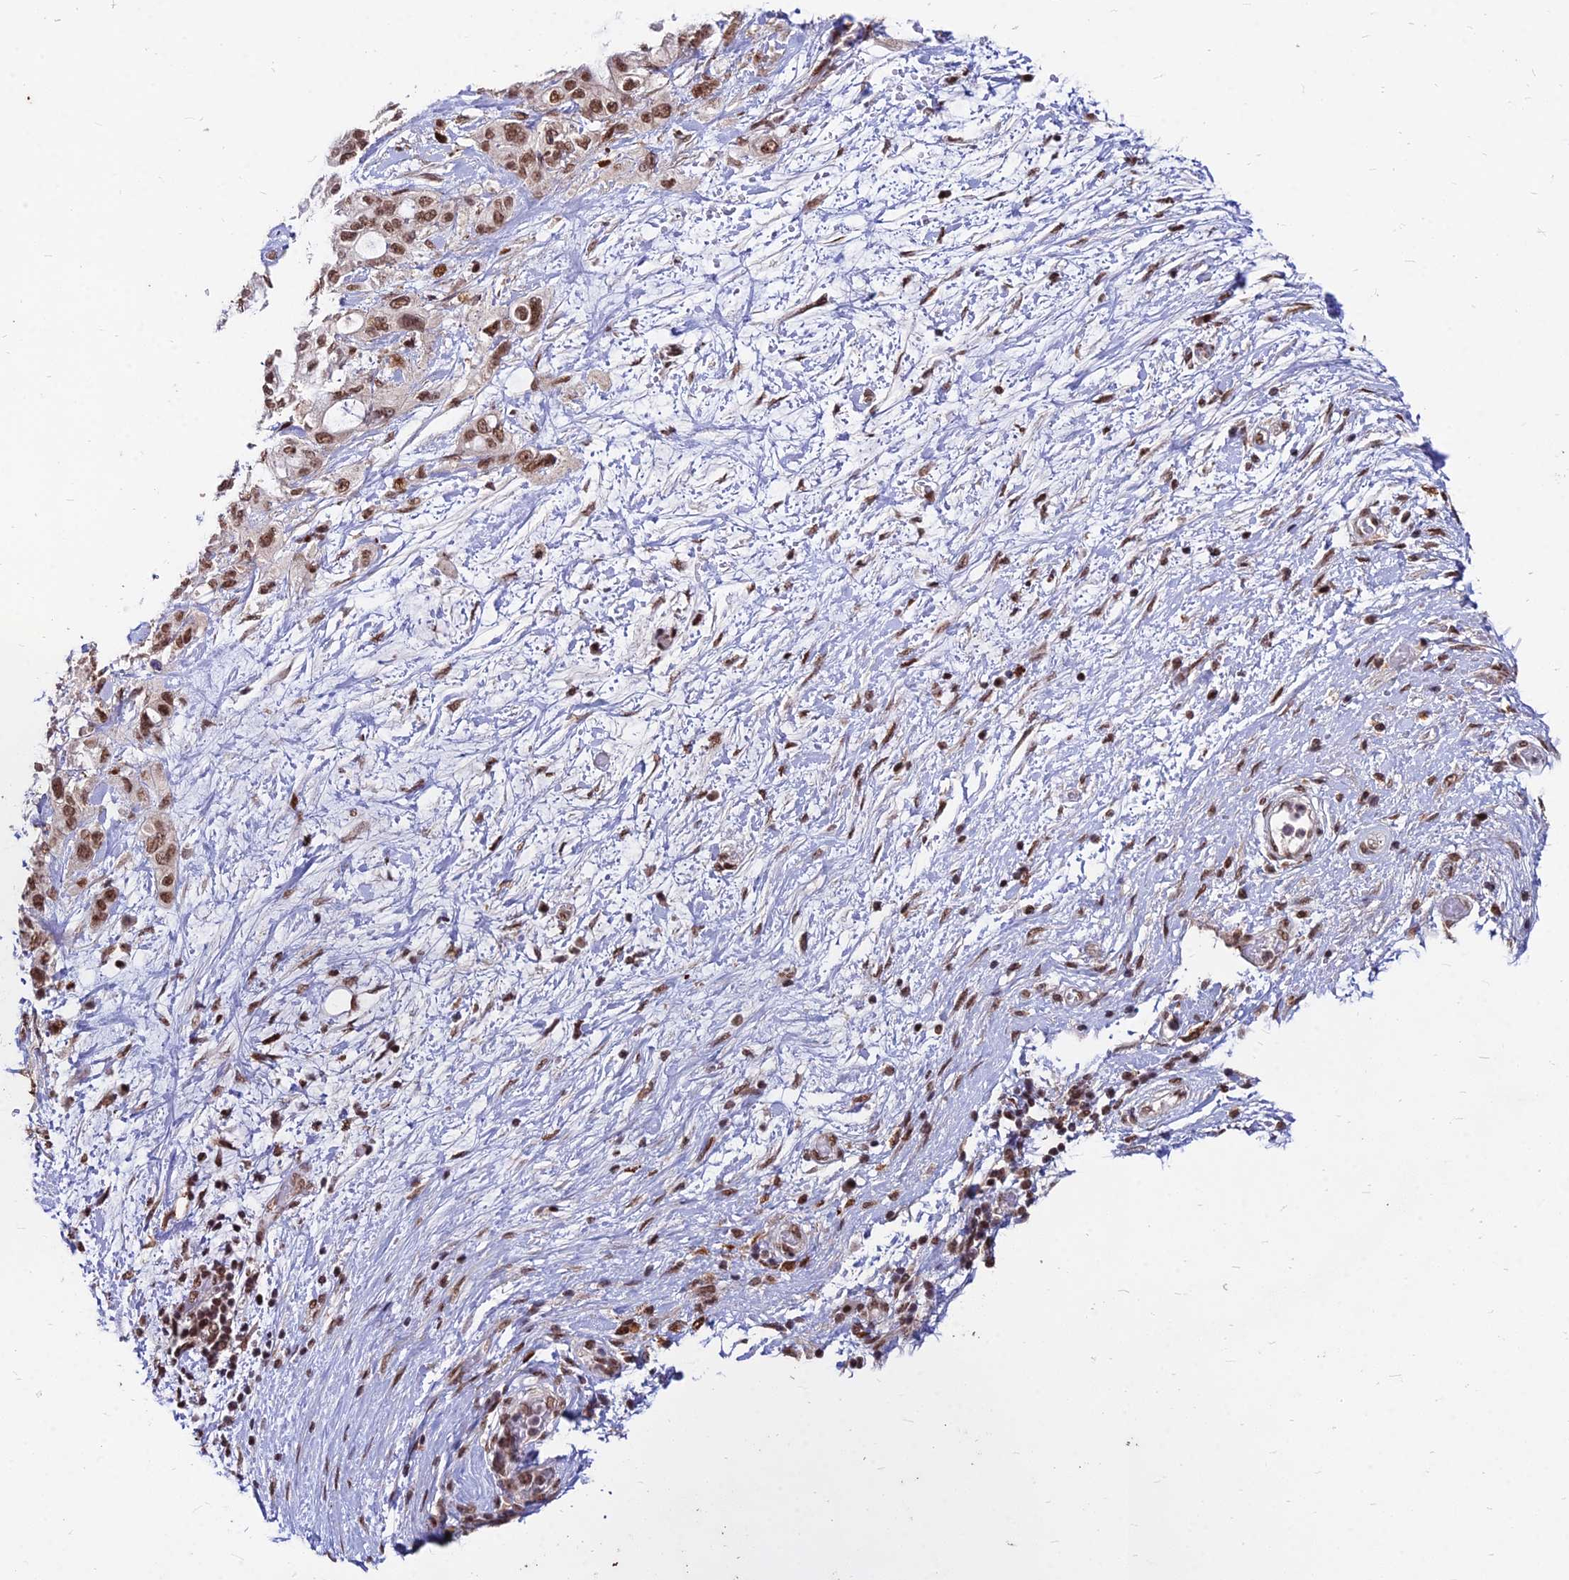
{"staining": {"intensity": "moderate", "quantity": ">75%", "location": "nuclear"}, "tissue": "pancreatic cancer", "cell_type": "Tumor cells", "image_type": "cancer", "snomed": [{"axis": "morphology", "description": "Inflammation, NOS"}, {"axis": "morphology", "description": "Adenocarcinoma, NOS"}, {"axis": "topography", "description": "Pancreas"}], "caption": "Immunohistochemical staining of pancreatic adenocarcinoma reveals medium levels of moderate nuclear staining in approximately >75% of tumor cells.", "gene": "ZBED4", "patient": {"sex": "female", "age": 56}}